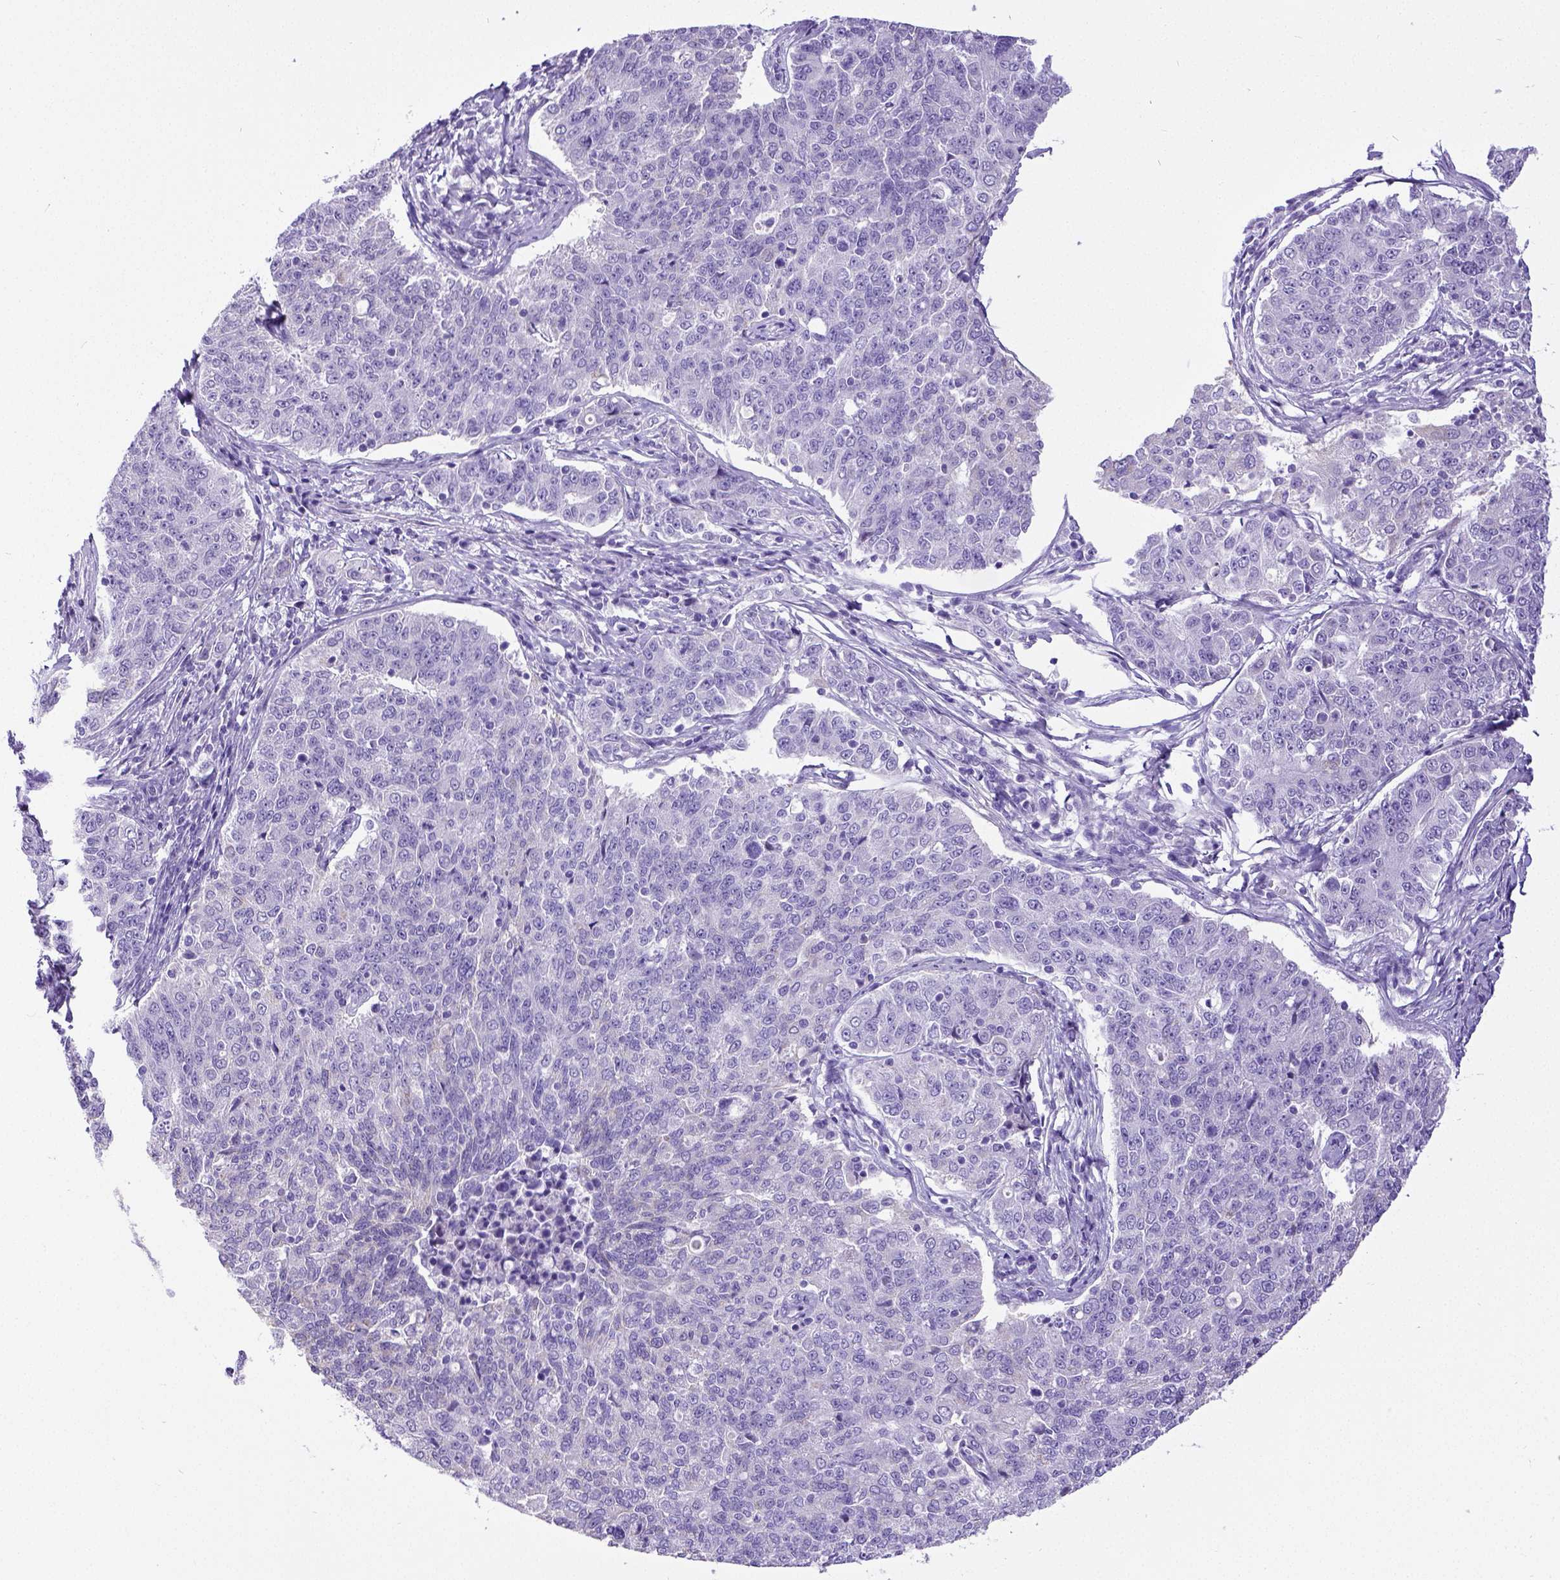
{"staining": {"intensity": "negative", "quantity": "none", "location": "none"}, "tissue": "endometrial cancer", "cell_type": "Tumor cells", "image_type": "cancer", "snomed": [{"axis": "morphology", "description": "Adenocarcinoma, NOS"}, {"axis": "topography", "description": "Endometrium"}], "caption": "DAB immunohistochemical staining of endometrial cancer exhibits no significant expression in tumor cells.", "gene": "SATB2", "patient": {"sex": "female", "age": 43}}